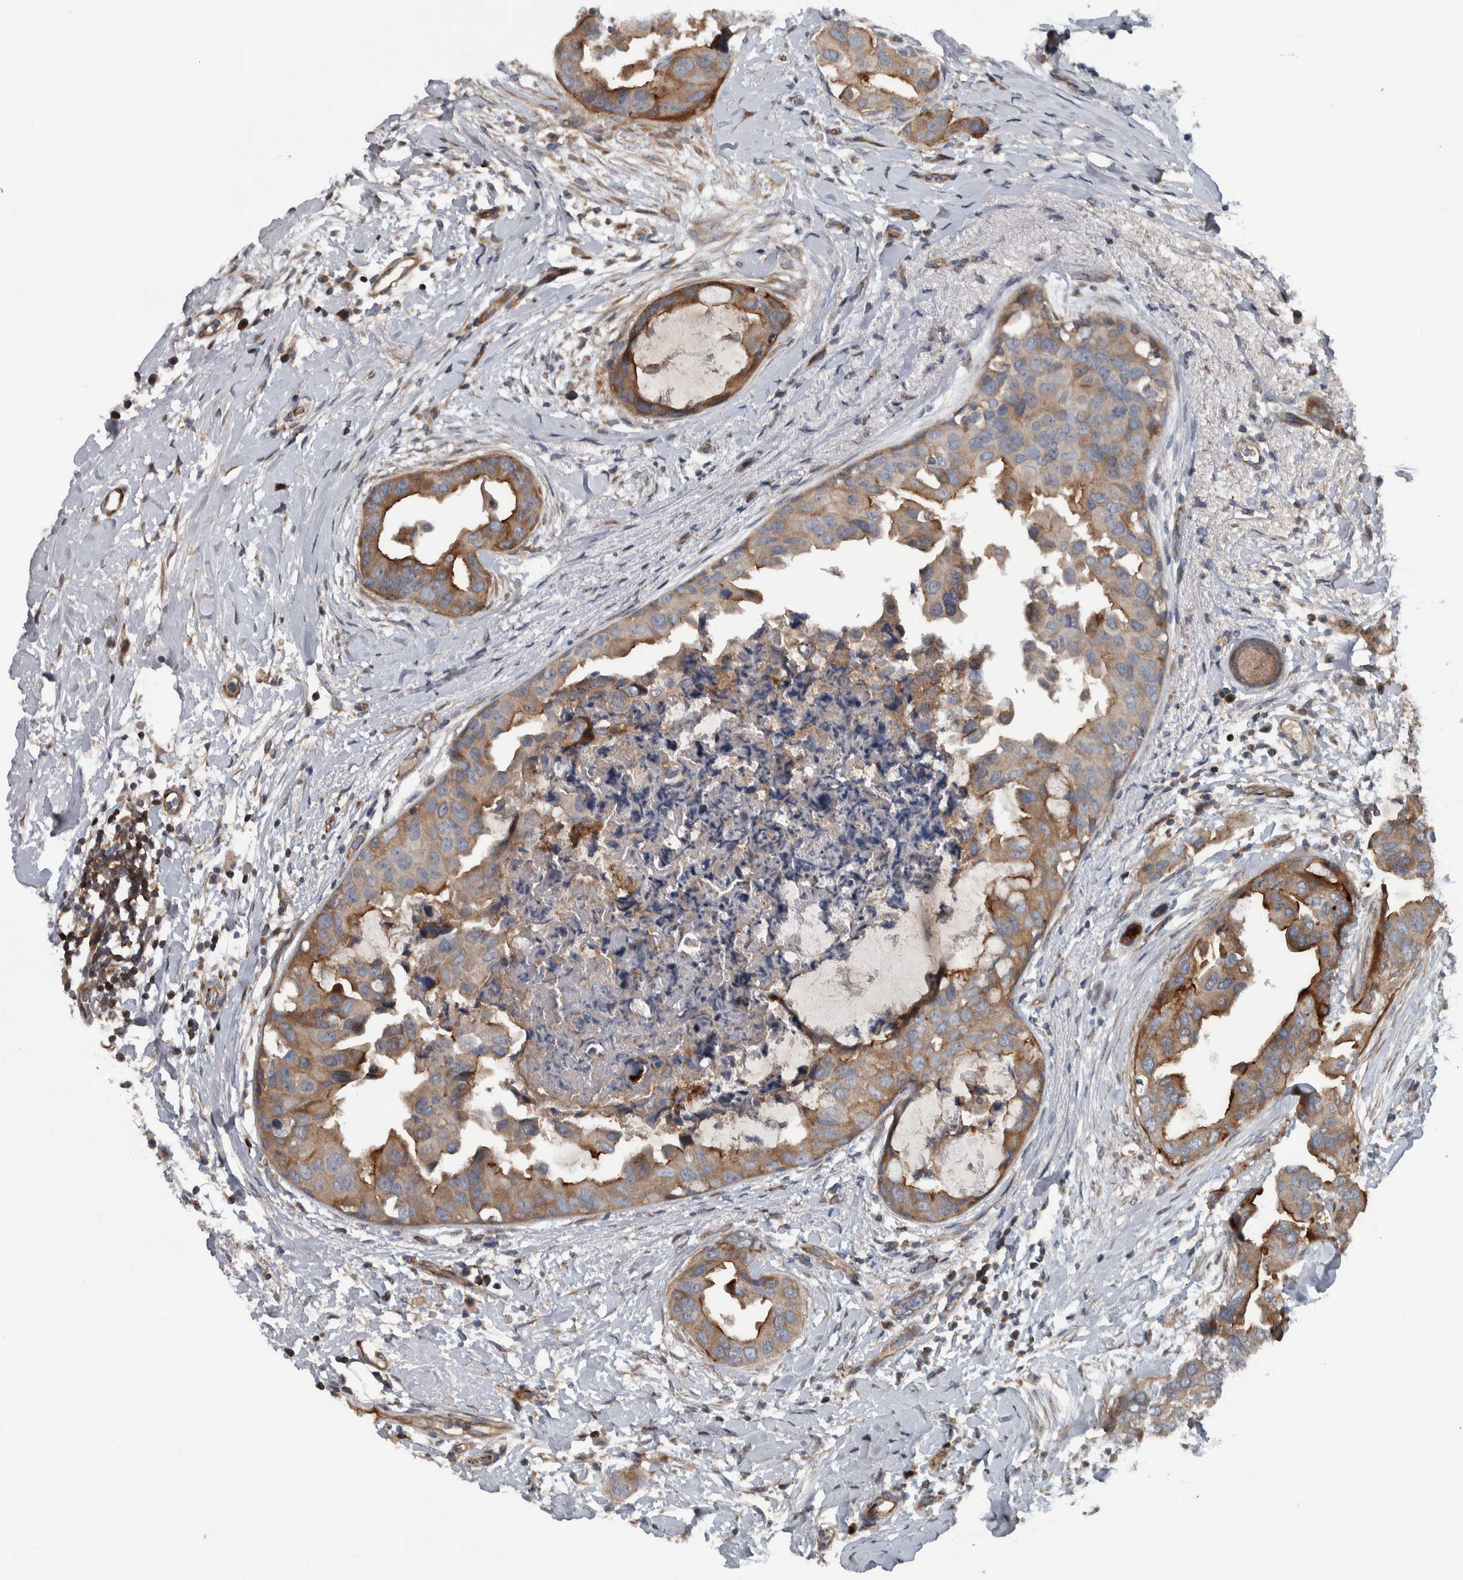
{"staining": {"intensity": "moderate", "quantity": ">75%", "location": "cytoplasmic/membranous"}, "tissue": "breast cancer", "cell_type": "Tumor cells", "image_type": "cancer", "snomed": [{"axis": "morphology", "description": "Duct carcinoma"}, {"axis": "topography", "description": "Breast"}], "caption": "Immunohistochemical staining of intraductal carcinoma (breast) exhibits medium levels of moderate cytoplasmic/membranous positivity in approximately >75% of tumor cells.", "gene": "BAIAP2L1", "patient": {"sex": "female", "age": 40}}